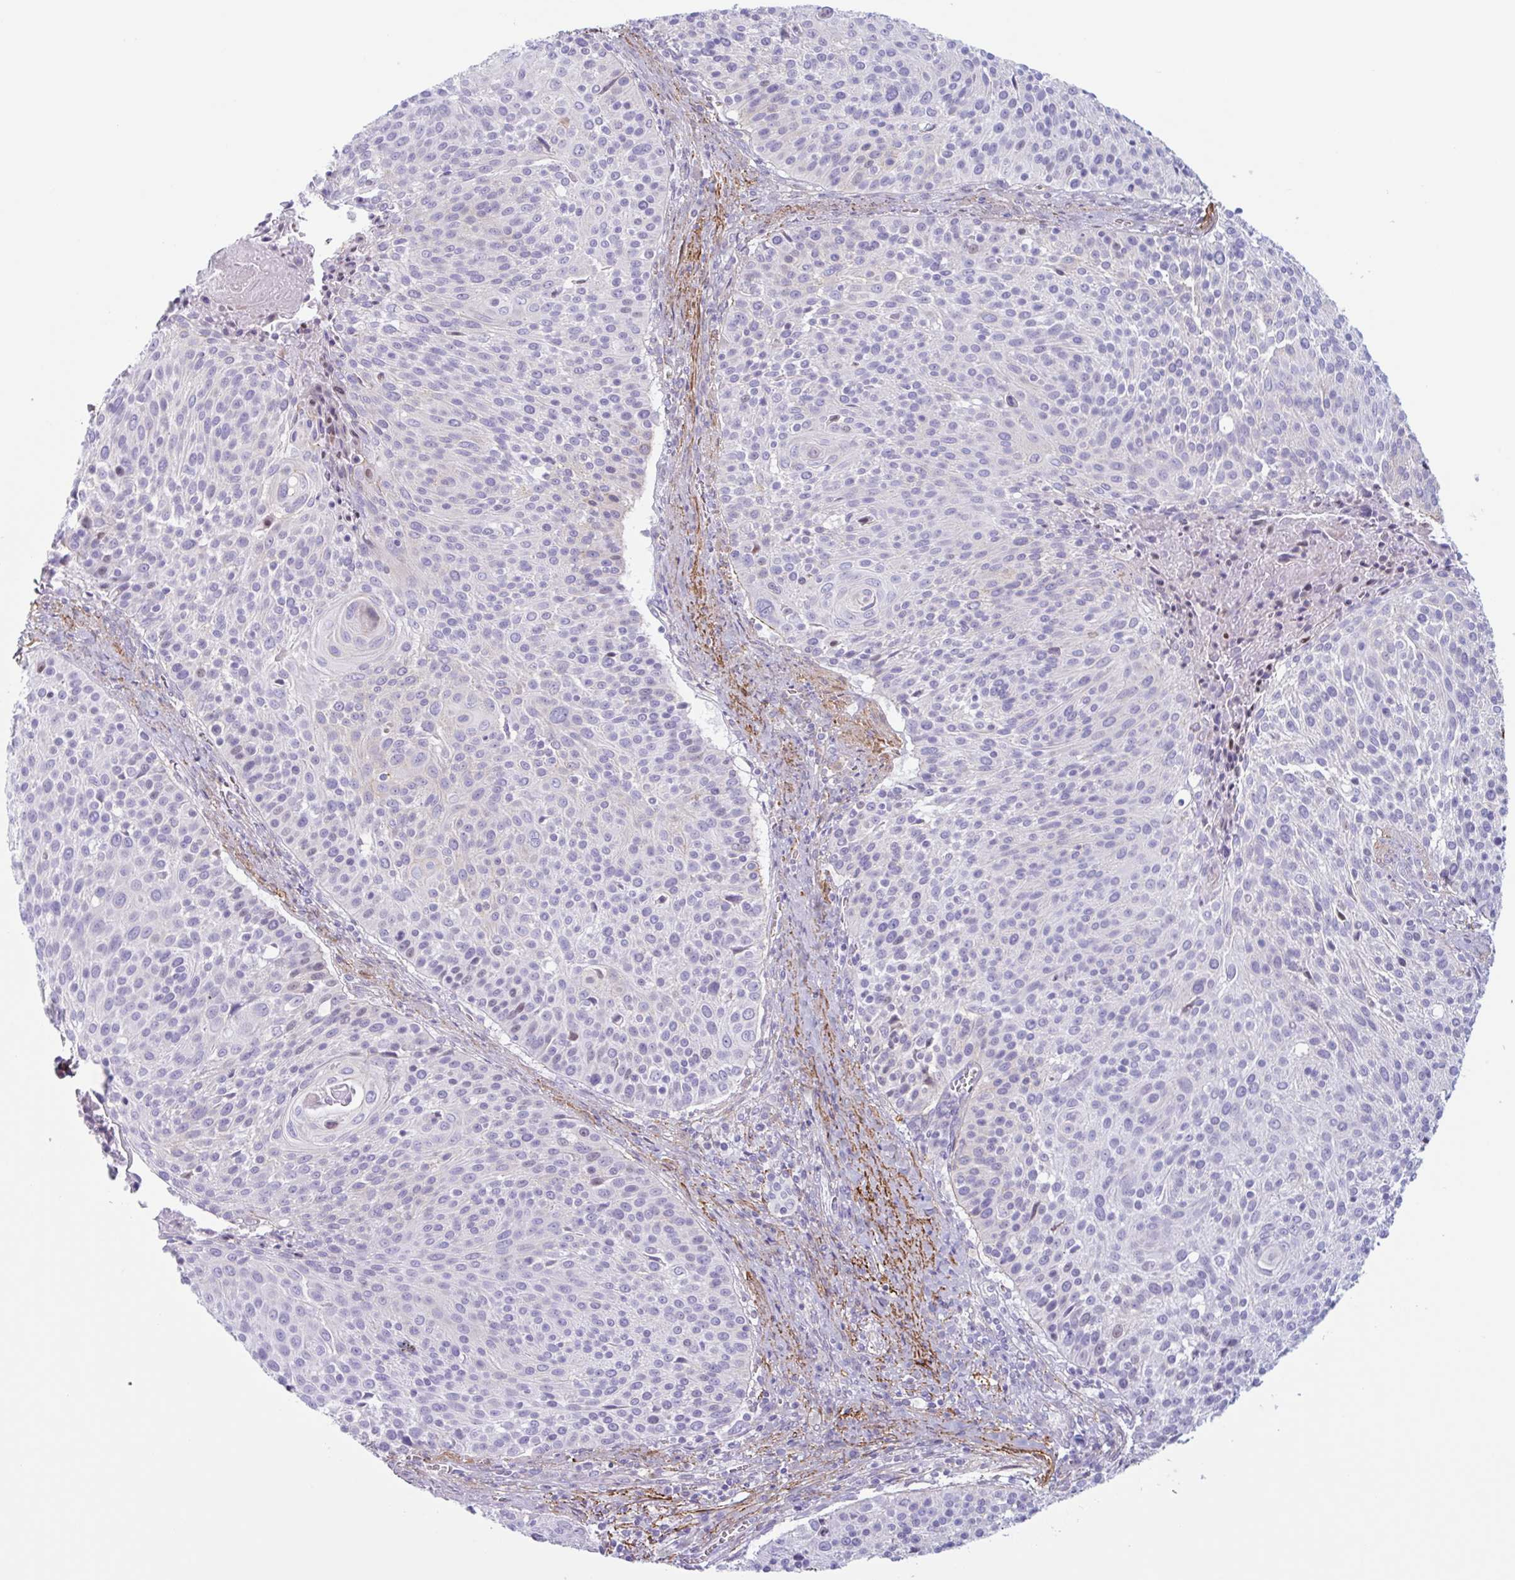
{"staining": {"intensity": "weak", "quantity": "<25%", "location": "cytoplasmic/membranous"}, "tissue": "cervical cancer", "cell_type": "Tumor cells", "image_type": "cancer", "snomed": [{"axis": "morphology", "description": "Squamous cell carcinoma, NOS"}, {"axis": "topography", "description": "Cervix"}], "caption": "This micrograph is of cervical cancer (squamous cell carcinoma) stained with immunohistochemistry to label a protein in brown with the nuclei are counter-stained blue. There is no positivity in tumor cells.", "gene": "MYH10", "patient": {"sex": "female", "age": 31}}